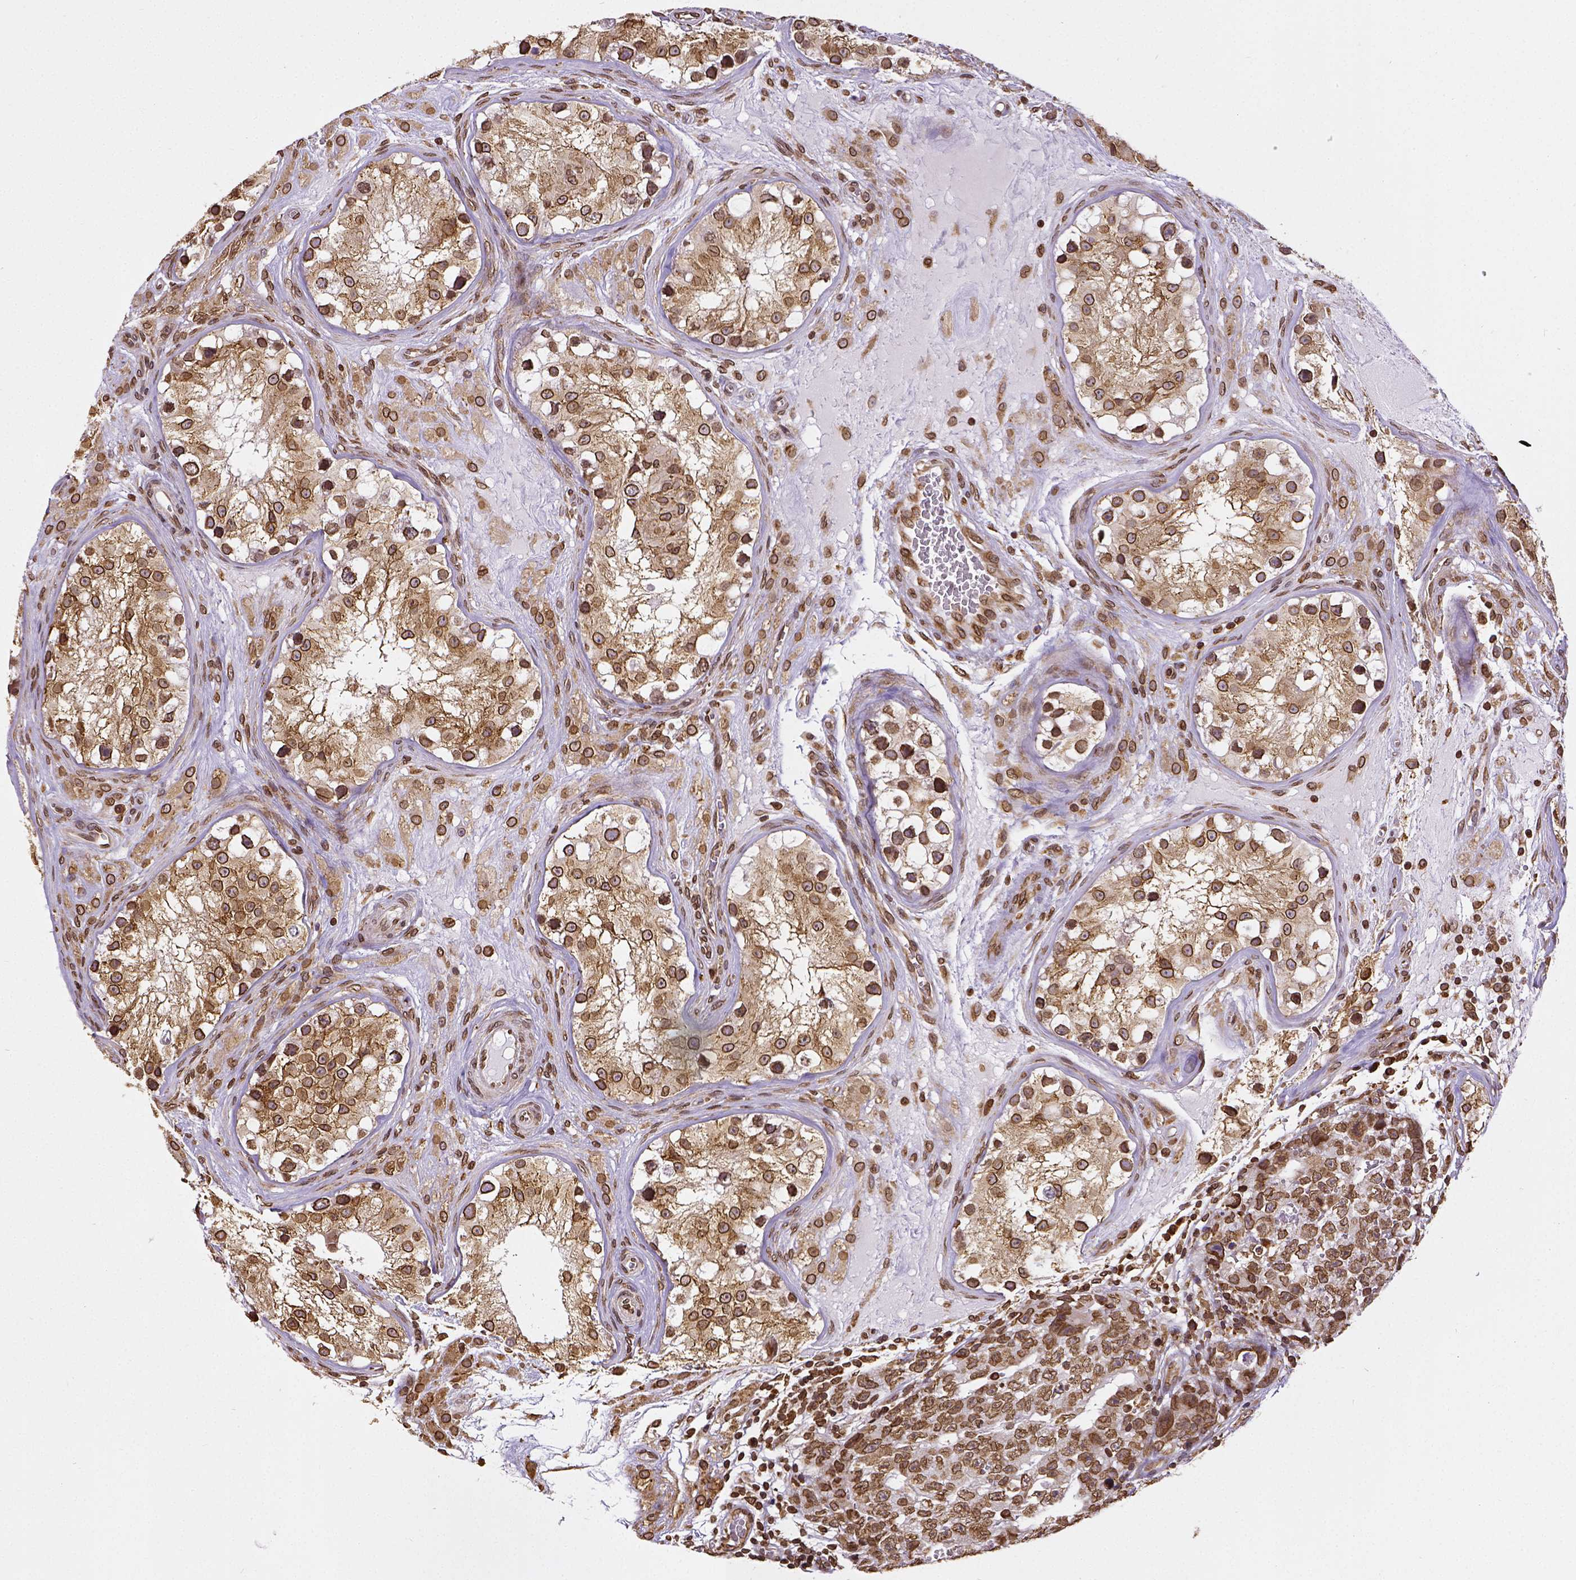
{"staining": {"intensity": "strong", "quantity": ">75%", "location": "cytoplasmic/membranous,nuclear"}, "tissue": "testis cancer", "cell_type": "Tumor cells", "image_type": "cancer", "snomed": [{"axis": "morphology", "description": "Carcinoma, Embryonal, NOS"}, {"axis": "topography", "description": "Testis"}], "caption": "Testis cancer stained with a brown dye exhibits strong cytoplasmic/membranous and nuclear positive staining in approximately >75% of tumor cells.", "gene": "MTDH", "patient": {"sex": "male", "age": 18}}